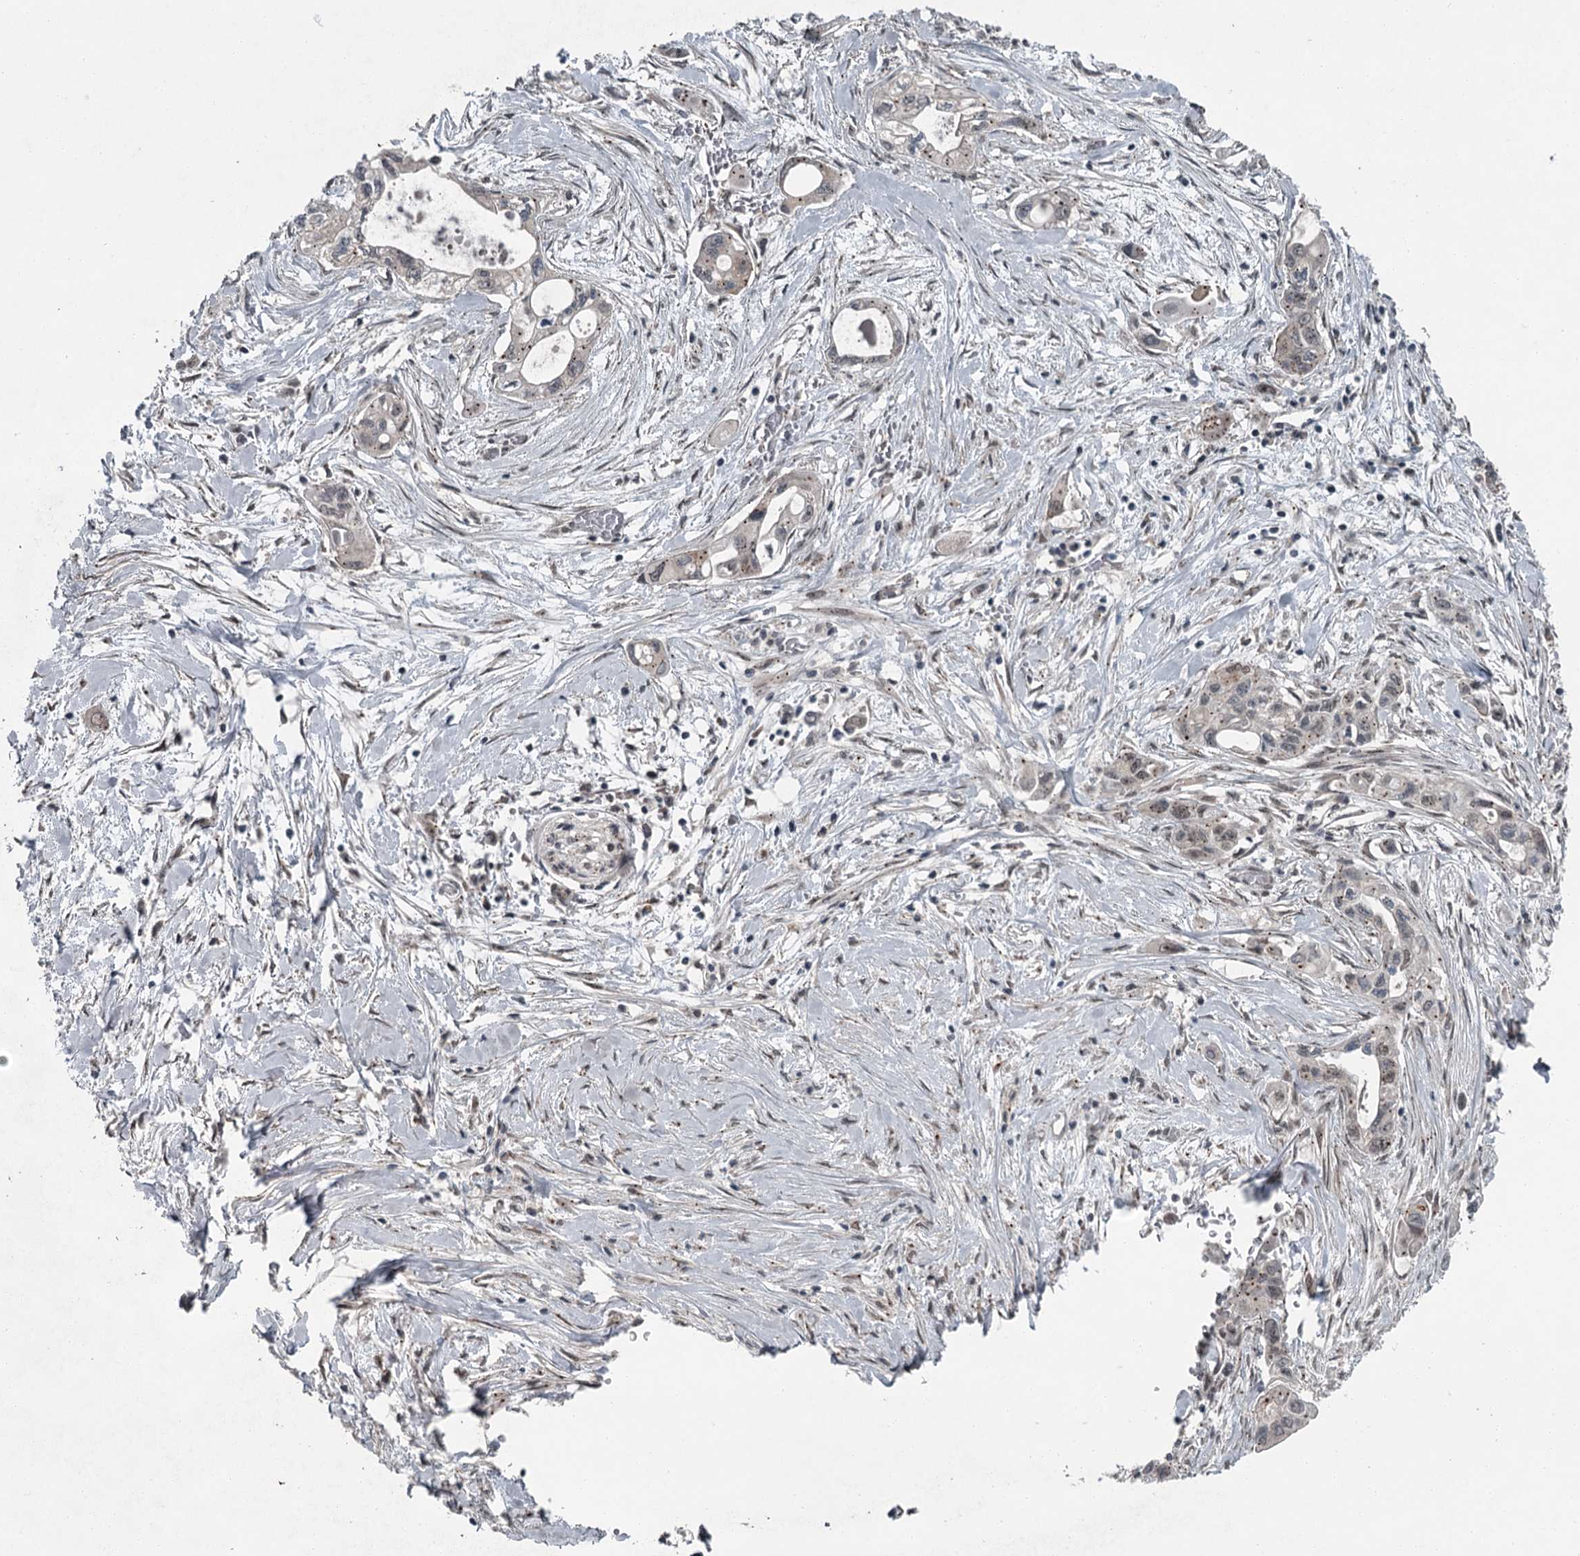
{"staining": {"intensity": "negative", "quantity": "none", "location": "none"}, "tissue": "pancreatic cancer", "cell_type": "Tumor cells", "image_type": "cancer", "snomed": [{"axis": "morphology", "description": "Adenocarcinoma, NOS"}, {"axis": "topography", "description": "Pancreas"}], "caption": "An immunohistochemistry image of adenocarcinoma (pancreatic) is shown. There is no staining in tumor cells of adenocarcinoma (pancreatic).", "gene": "EXOSC1", "patient": {"sex": "male", "age": 75}}